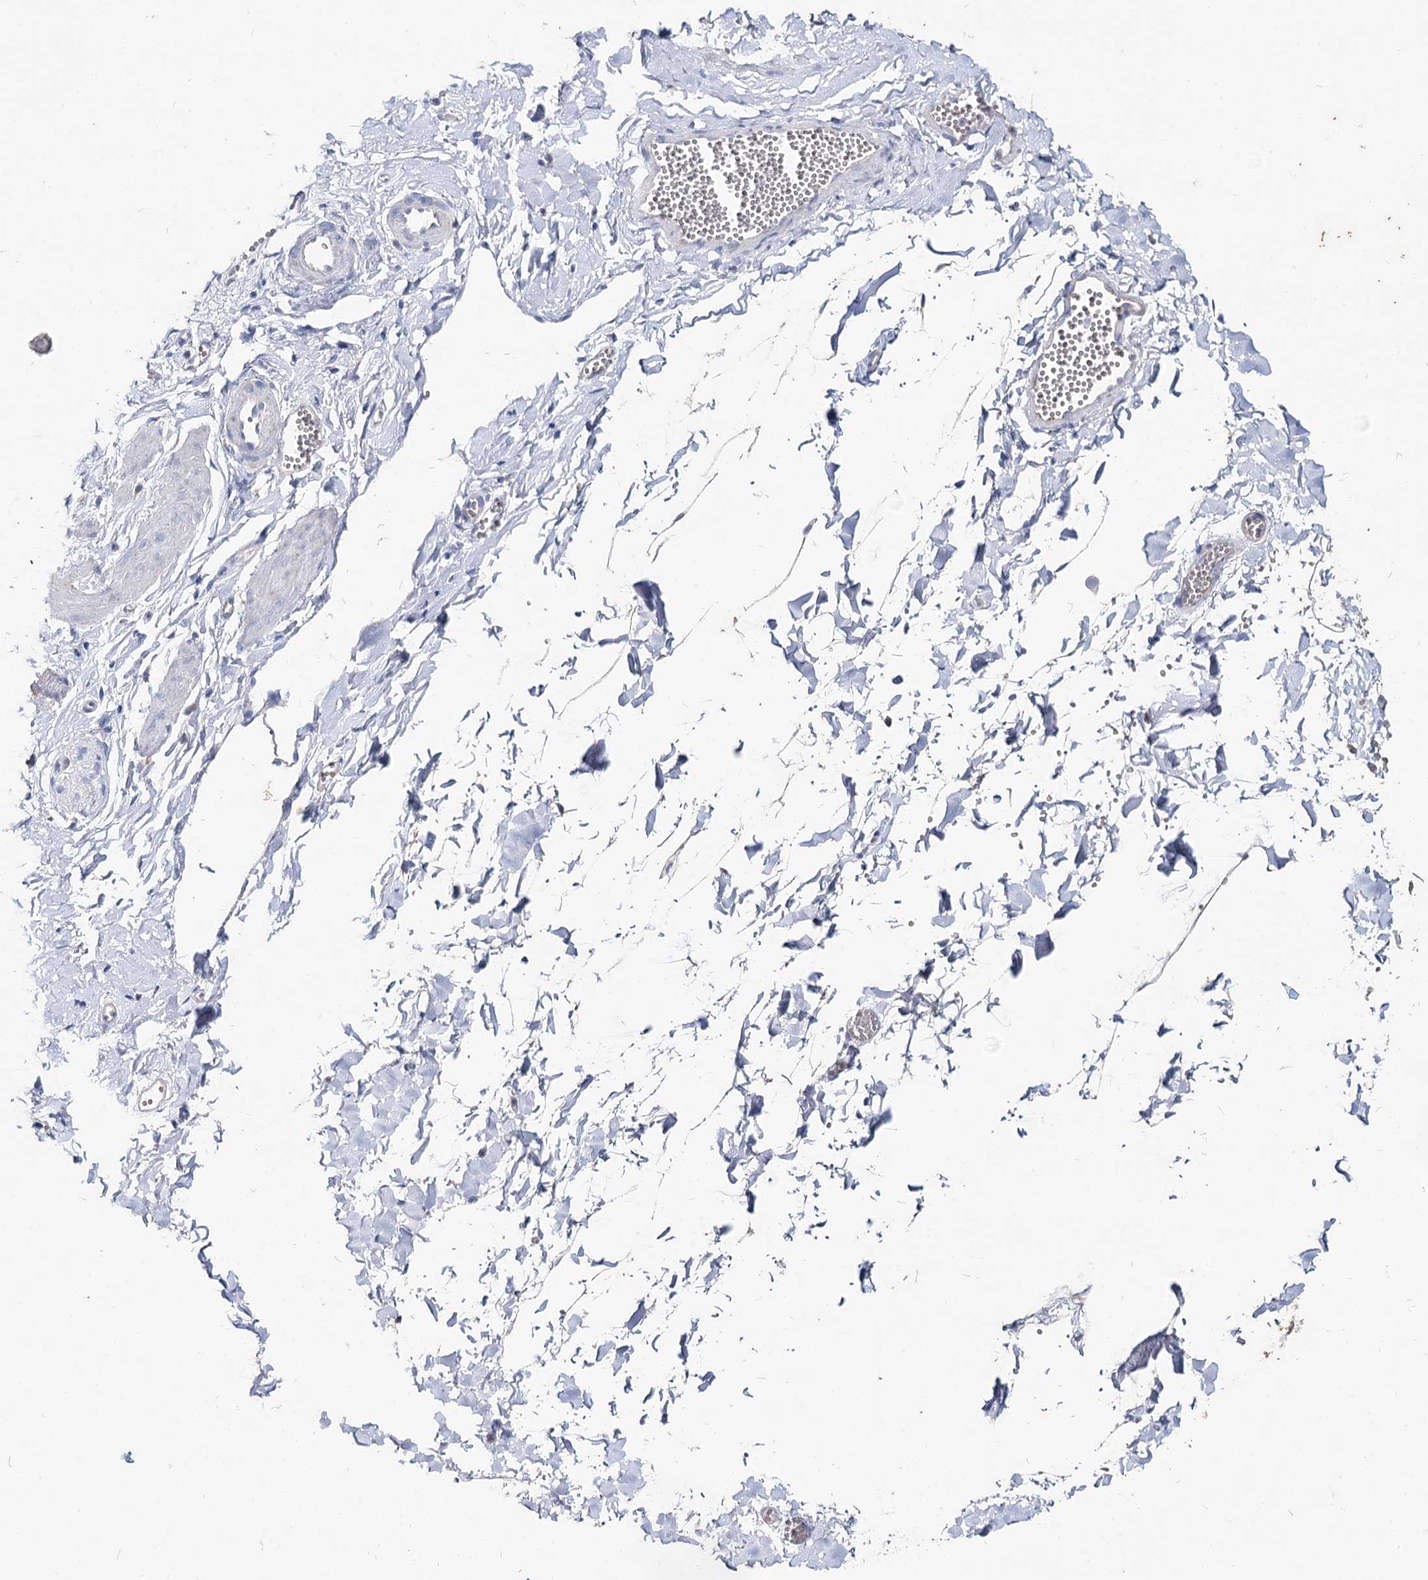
{"staining": {"intensity": "negative", "quantity": "none", "location": "none"}, "tissue": "adipose tissue", "cell_type": "Adipocytes", "image_type": "normal", "snomed": [{"axis": "morphology", "description": "Normal tissue, NOS"}, {"axis": "topography", "description": "Gallbladder"}, {"axis": "topography", "description": "Peripheral nerve tissue"}], "caption": "DAB (3,3'-diaminobenzidine) immunohistochemical staining of normal human adipose tissue reveals no significant staining in adipocytes. The staining was performed using DAB (3,3'-diaminobenzidine) to visualize the protein expression in brown, while the nuclei were stained in blue with hematoxylin (Magnification: 20x).", "gene": "MCCC2", "patient": {"sex": "male", "age": 38}}